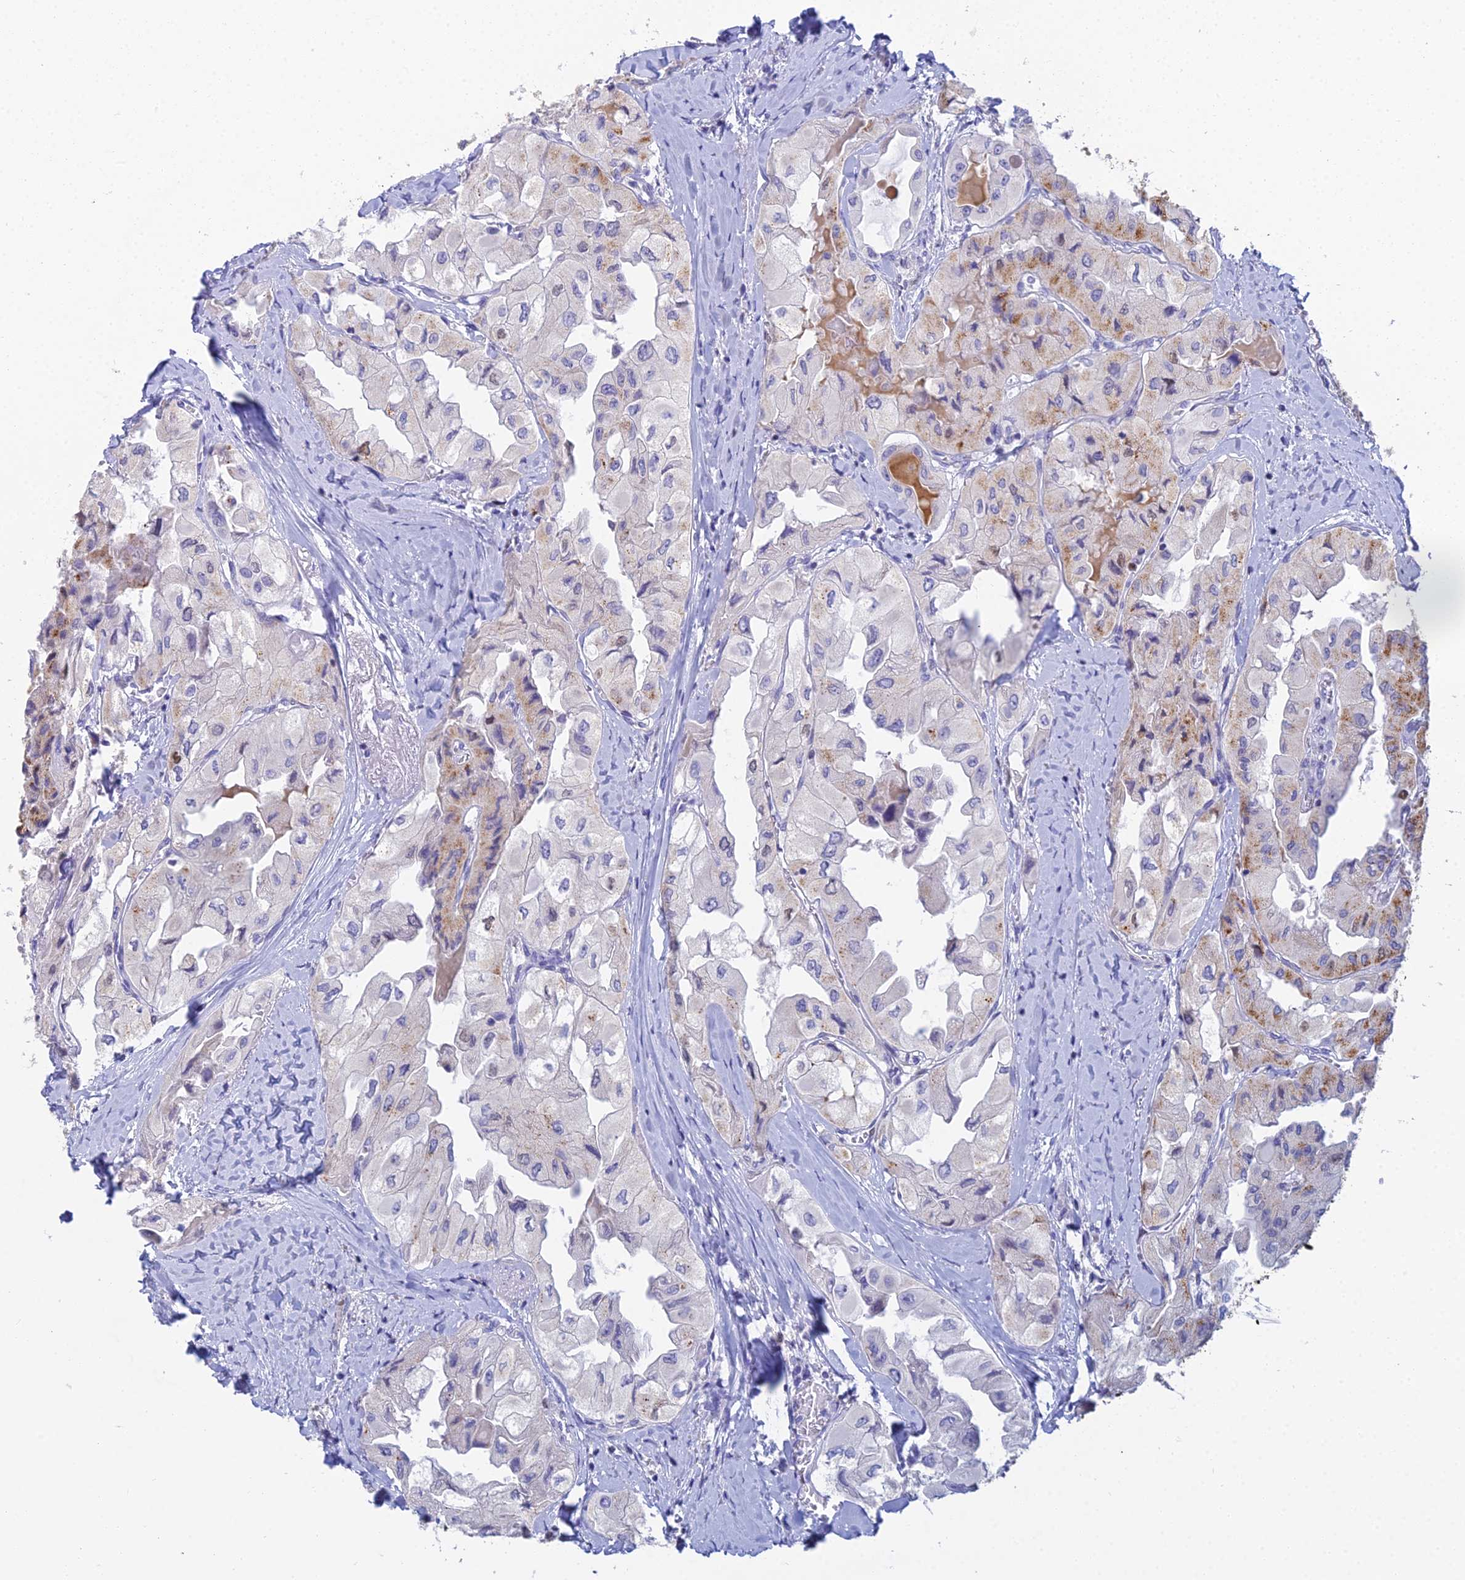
{"staining": {"intensity": "moderate", "quantity": "<25%", "location": "cytoplasmic/membranous"}, "tissue": "thyroid cancer", "cell_type": "Tumor cells", "image_type": "cancer", "snomed": [{"axis": "morphology", "description": "Normal tissue, NOS"}, {"axis": "morphology", "description": "Papillary adenocarcinoma, NOS"}, {"axis": "topography", "description": "Thyroid gland"}], "caption": "Thyroid cancer stained with immunohistochemistry shows moderate cytoplasmic/membranous staining in about <25% of tumor cells. (DAB IHC, brown staining for protein, blue staining for nuclei).", "gene": "MCM2", "patient": {"sex": "female", "age": 59}}